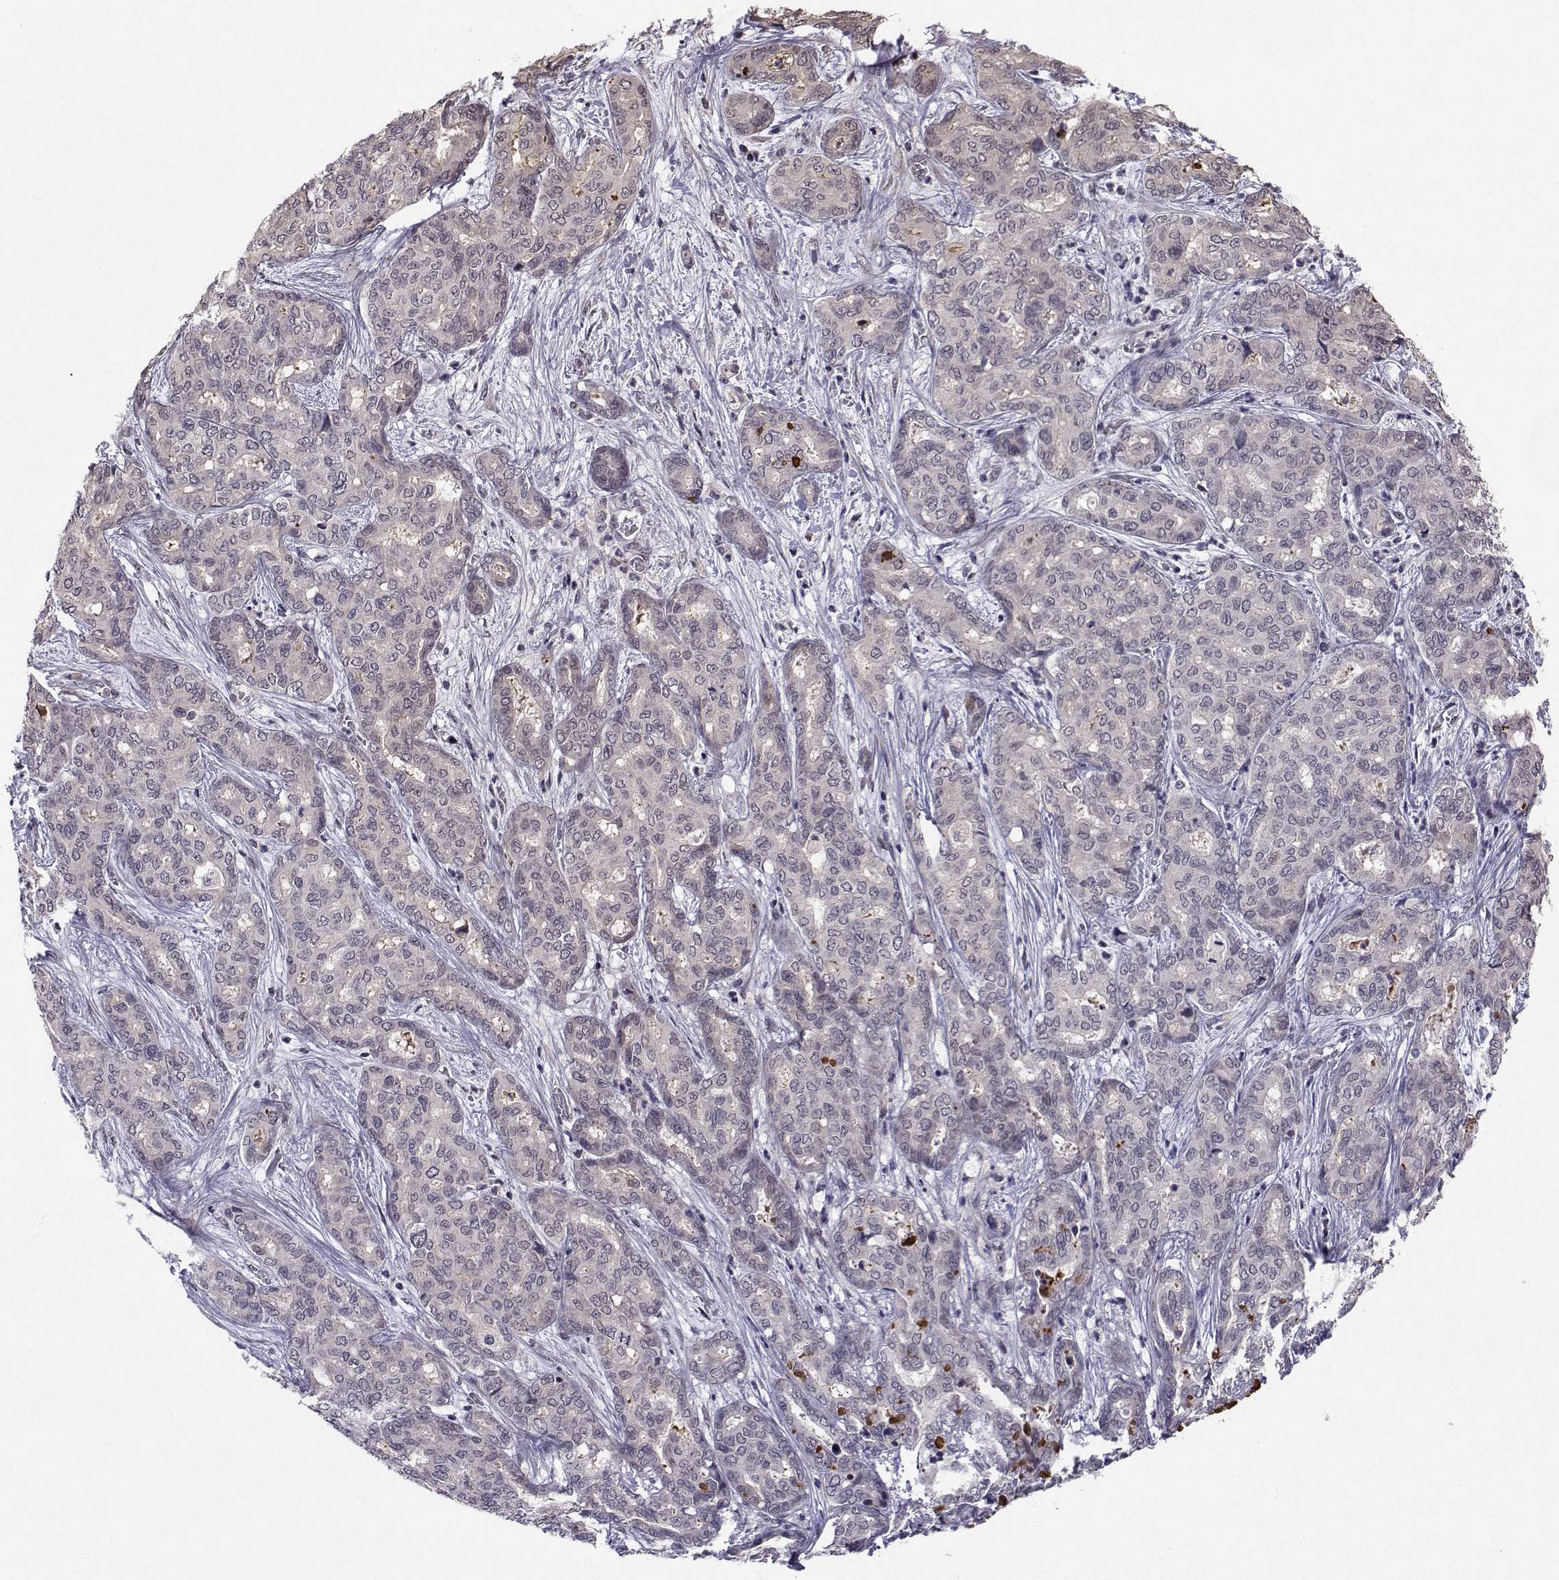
{"staining": {"intensity": "negative", "quantity": "none", "location": "none"}, "tissue": "liver cancer", "cell_type": "Tumor cells", "image_type": "cancer", "snomed": [{"axis": "morphology", "description": "Cholangiocarcinoma"}, {"axis": "topography", "description": "Liver"}], "caption": "A histopathology image of liver cancer stained for a protein displays no brown staining in tumor cells. (DAB immunohistochemistry (IHC) with hematoxylin counter stain).", "gene": "SLC6A3", "patient": {"sex": "female", "age": 64}}